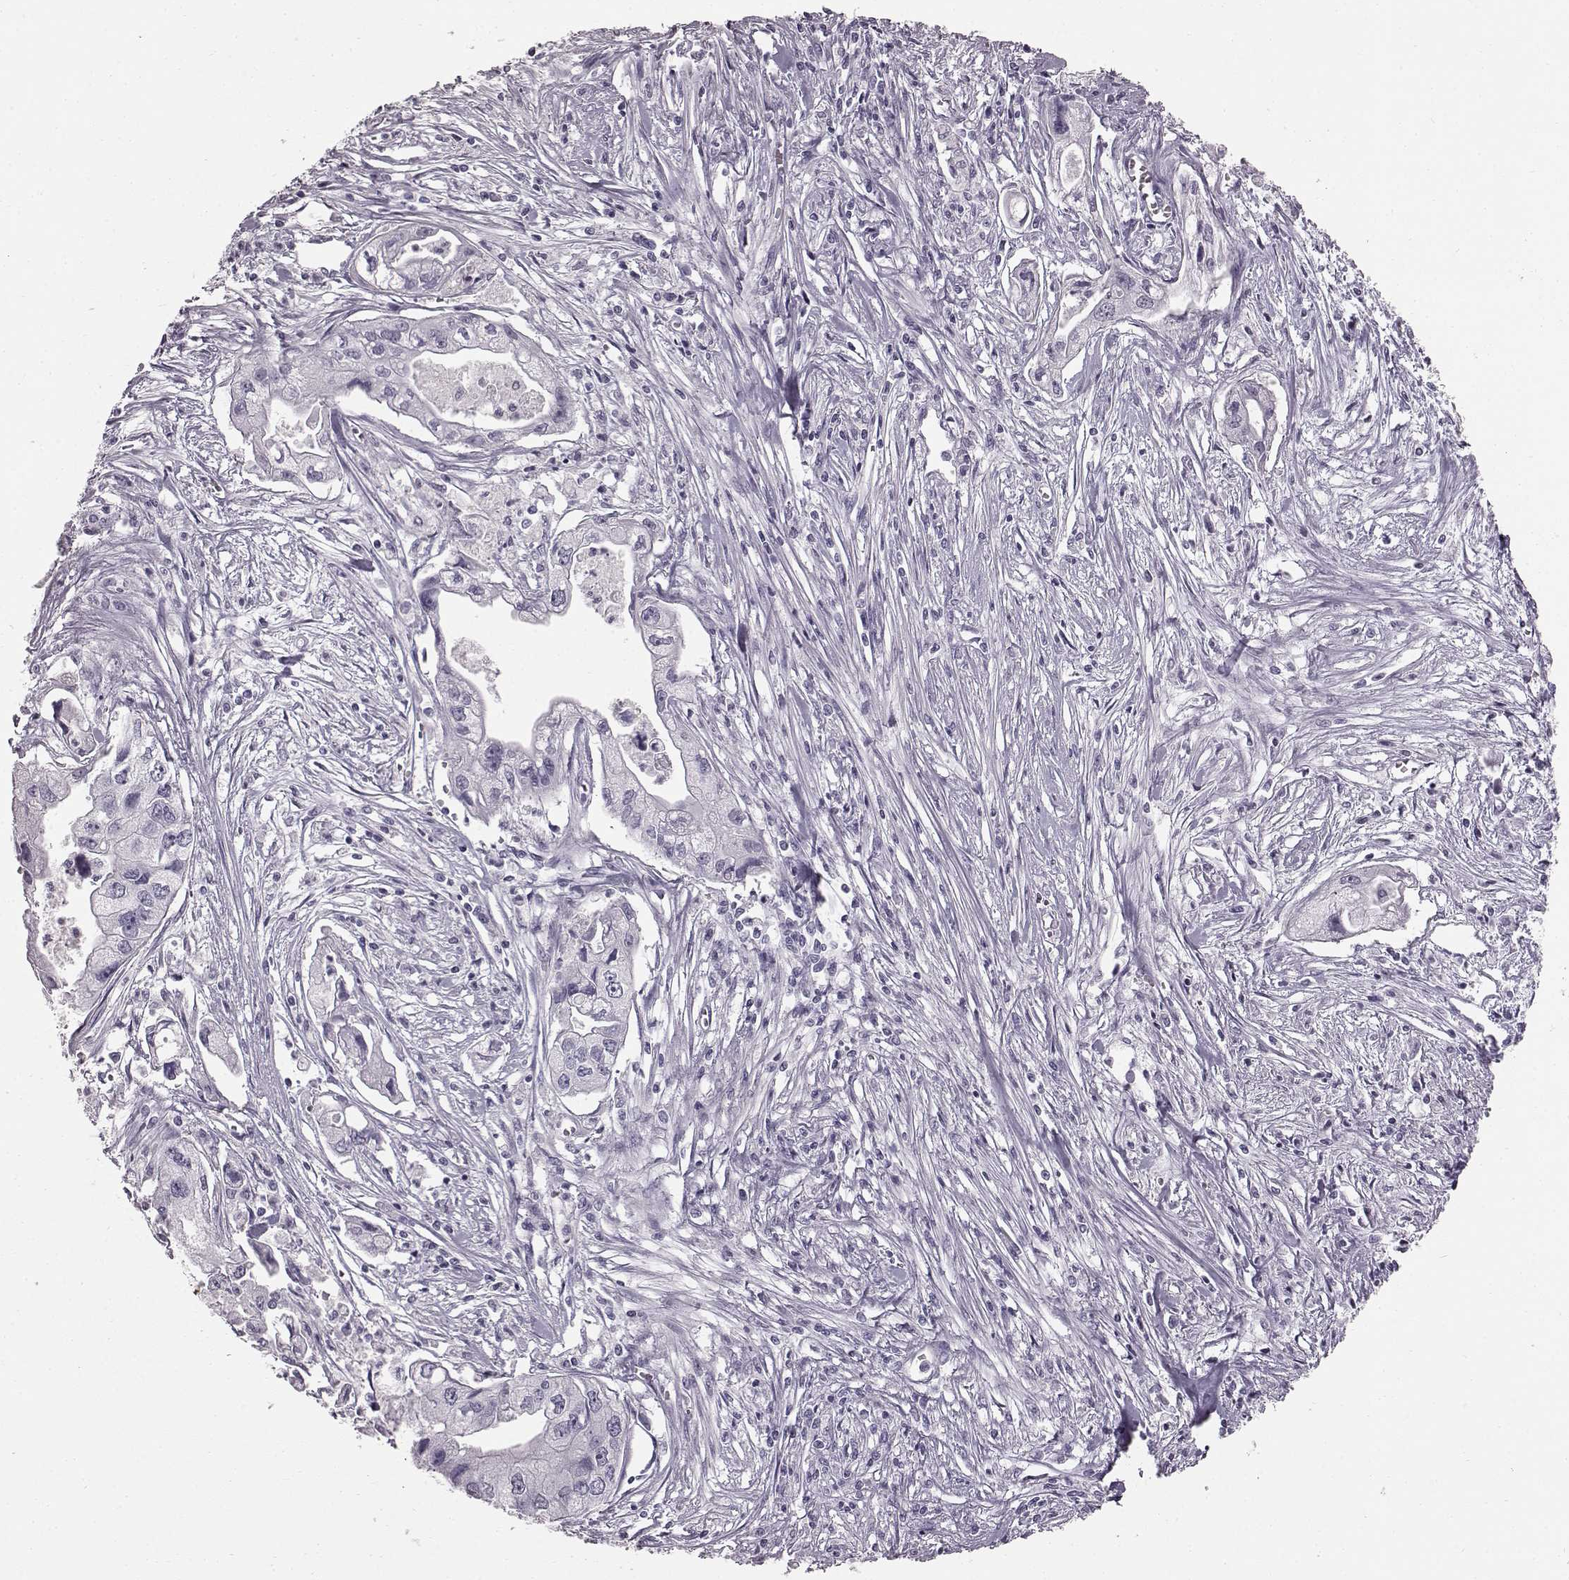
{"staining": {"intensity": "negative", "quantity": "none", "location": "none"}, "tissue": "pancreatic cancer", "cell_type": "Tumor cells", "image_type": "cancer", "snomed": [{"axis": "morphology", "description": "Adenocarcinoma, NOS"}, {"axis": "topography", "description": "Pancreas"}], "caption": "High power microscopy photomicrograph of an IHC histopathology image of adenocarcinoma (pancreatic), revealing no significant positivity in tumor cells.", "gene": "TCHHL1", "patient": {"sex": "male", "age": 70}}